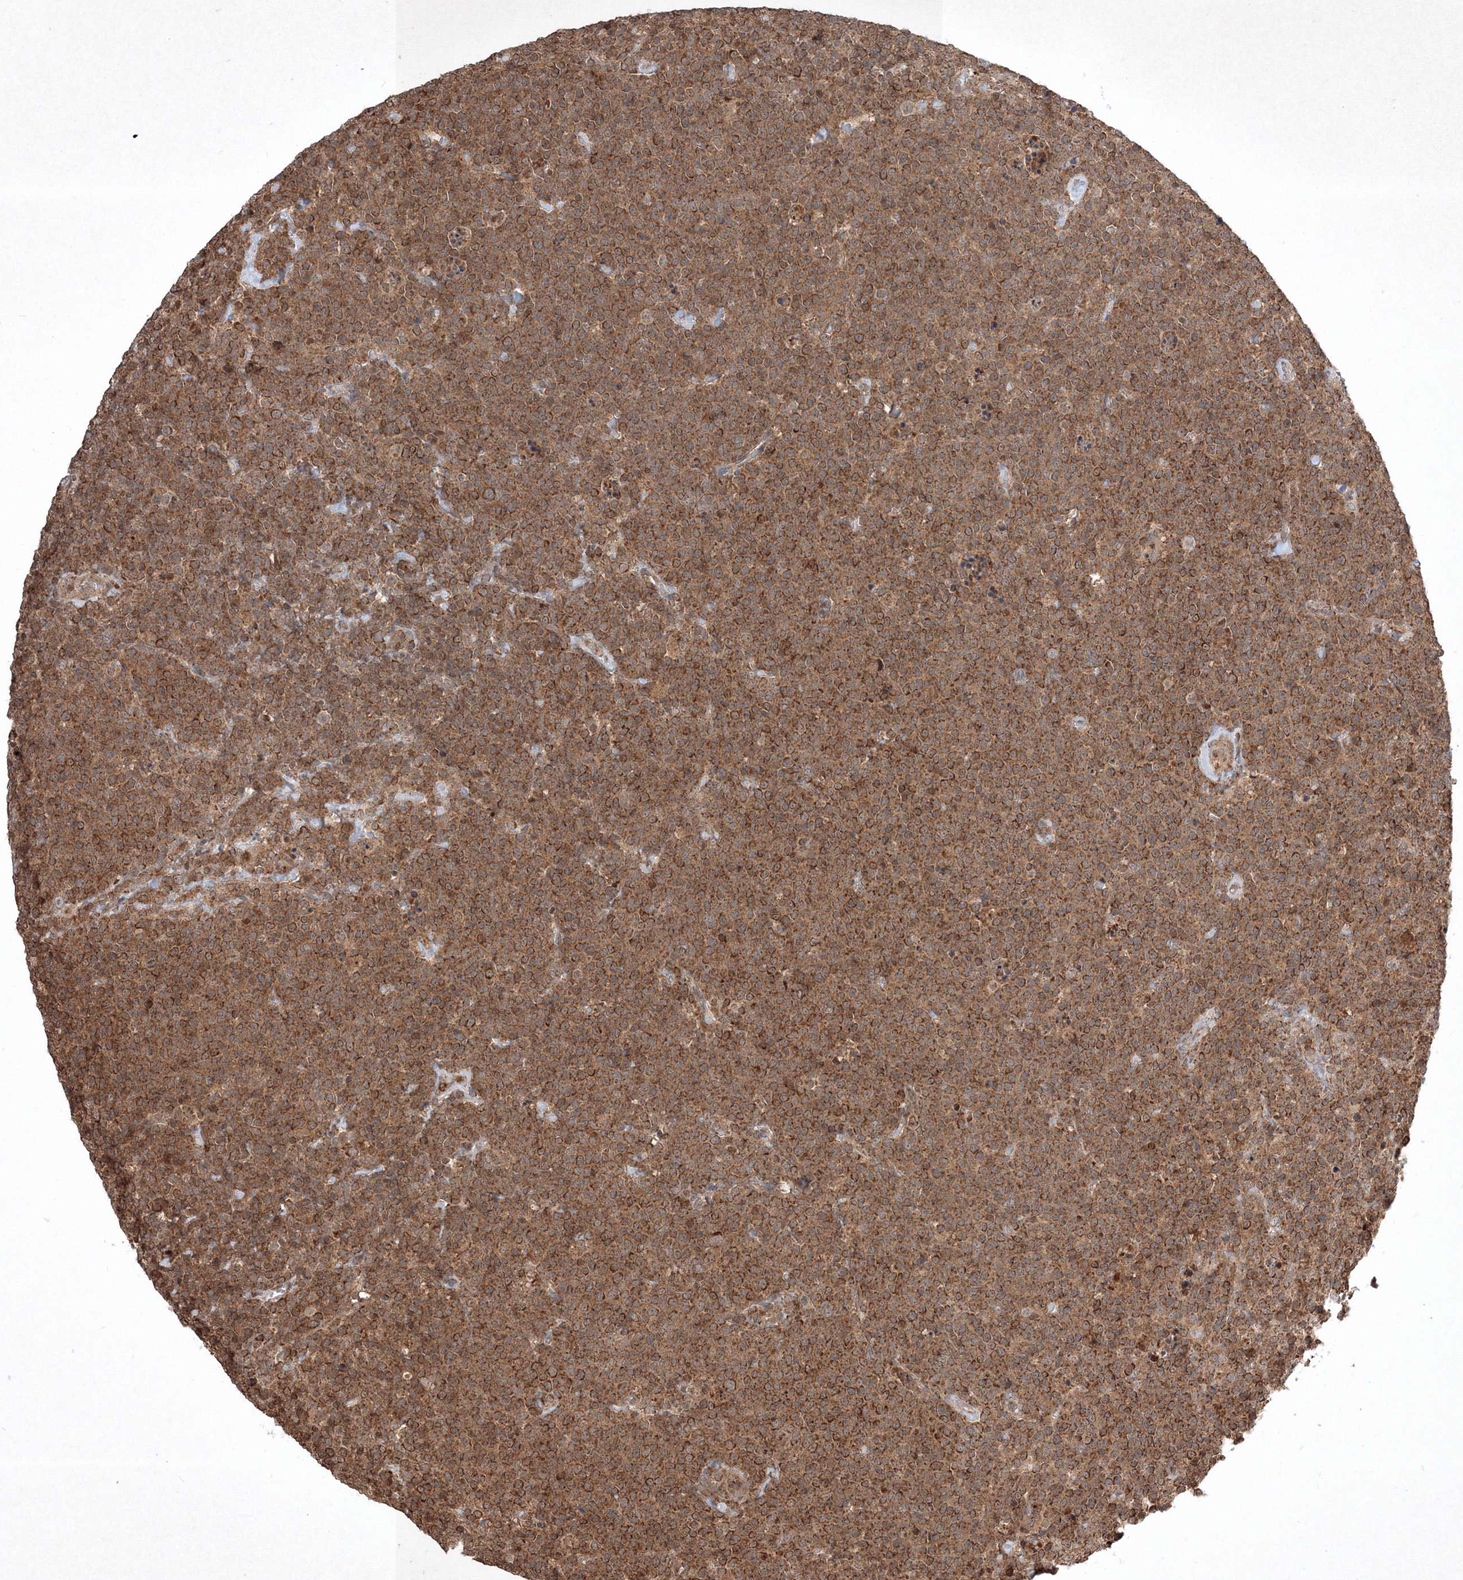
{"staining": {"intensity": "moderate", "quantity": ">75%", "location": "cytoplasmic/membranous"}, "tissue": "lymphoma", "cell_type": "Tumor cells", "image_type": "cancer", "snomed": [{"axis": "morphology", "description": "Malignant lymphoma, non-Hodgkin's type, High grade"}, {"axis": "topography", "description": "Lymph node"}], "caption": "Immunohistochemistry staining of malignant lymphoma, non-Hodgkin's type (high-grade), which reveals medium levels of moderate cytoplasmic/membranous staining in about >75% of tumor cells indicating moderate cytoplasmic/membranous protein staining. The staining was performed using DAB (3,3'-diaminobenzidine) (brown) for protein detection and nuclei were counterstained in hematoxylin (blue).", "gene": "PLTP", "patient": {"sex": "male", "age": 61}}